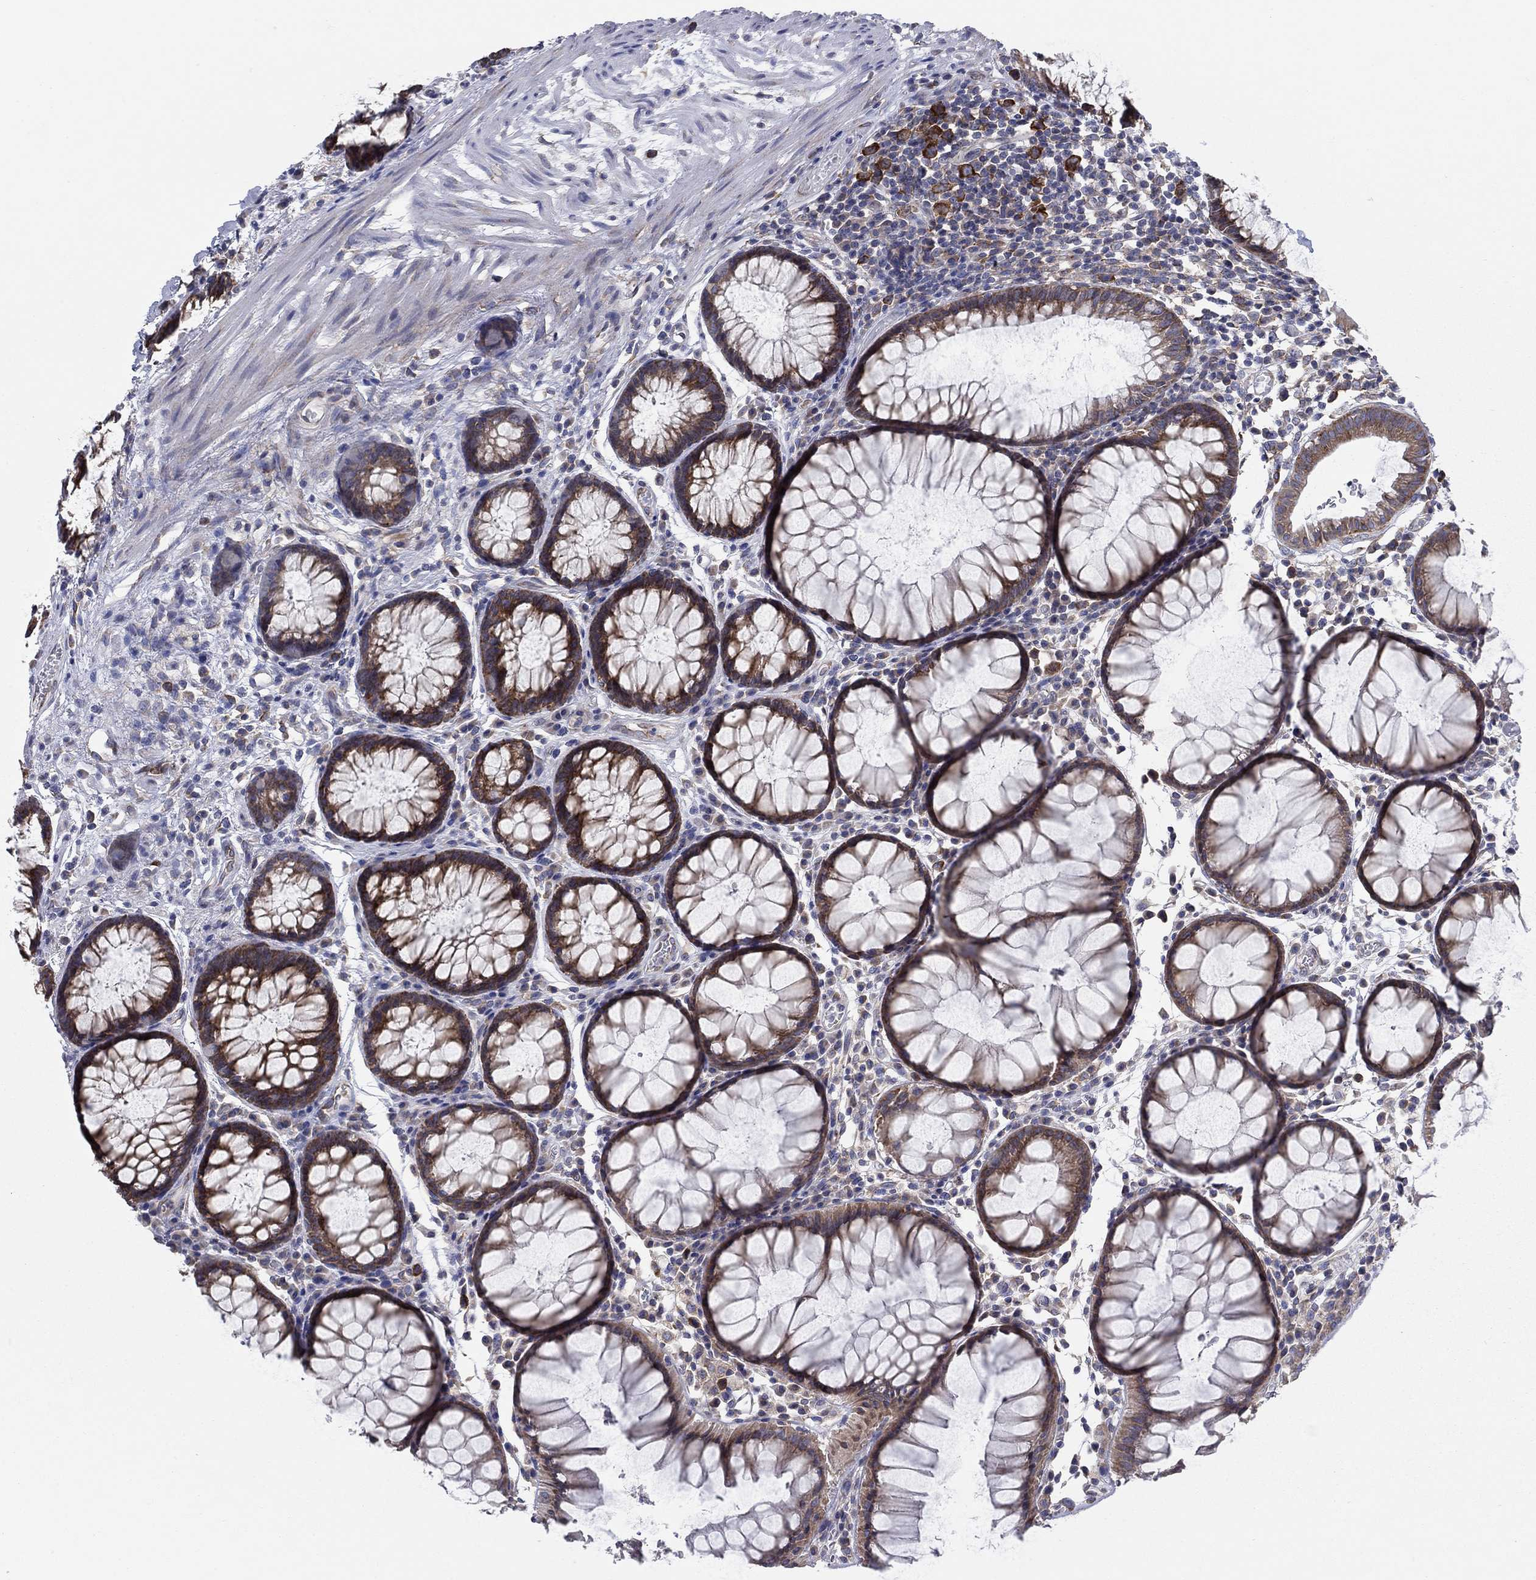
{"staining": {"intensity": "strong", "quantity": ">75%", "location": "cytoplasmic/membranous"}, "tissue": "rectum", "cell_type": "Glandular cells", "image_type": "normal", "snomed": [{"axis": "morphology", "description": "Normal tissue, NOS"}, {"axis": "topography", "description": "Rectum"}], "caption": "This micrograph exhibits IHC staining of normal human rectum, with high strong cytoplasmic/membranous positivity in about >75% of glandular cells.", "gene": "TMEM59", "patient": {"sex": "female", "age": 68}}